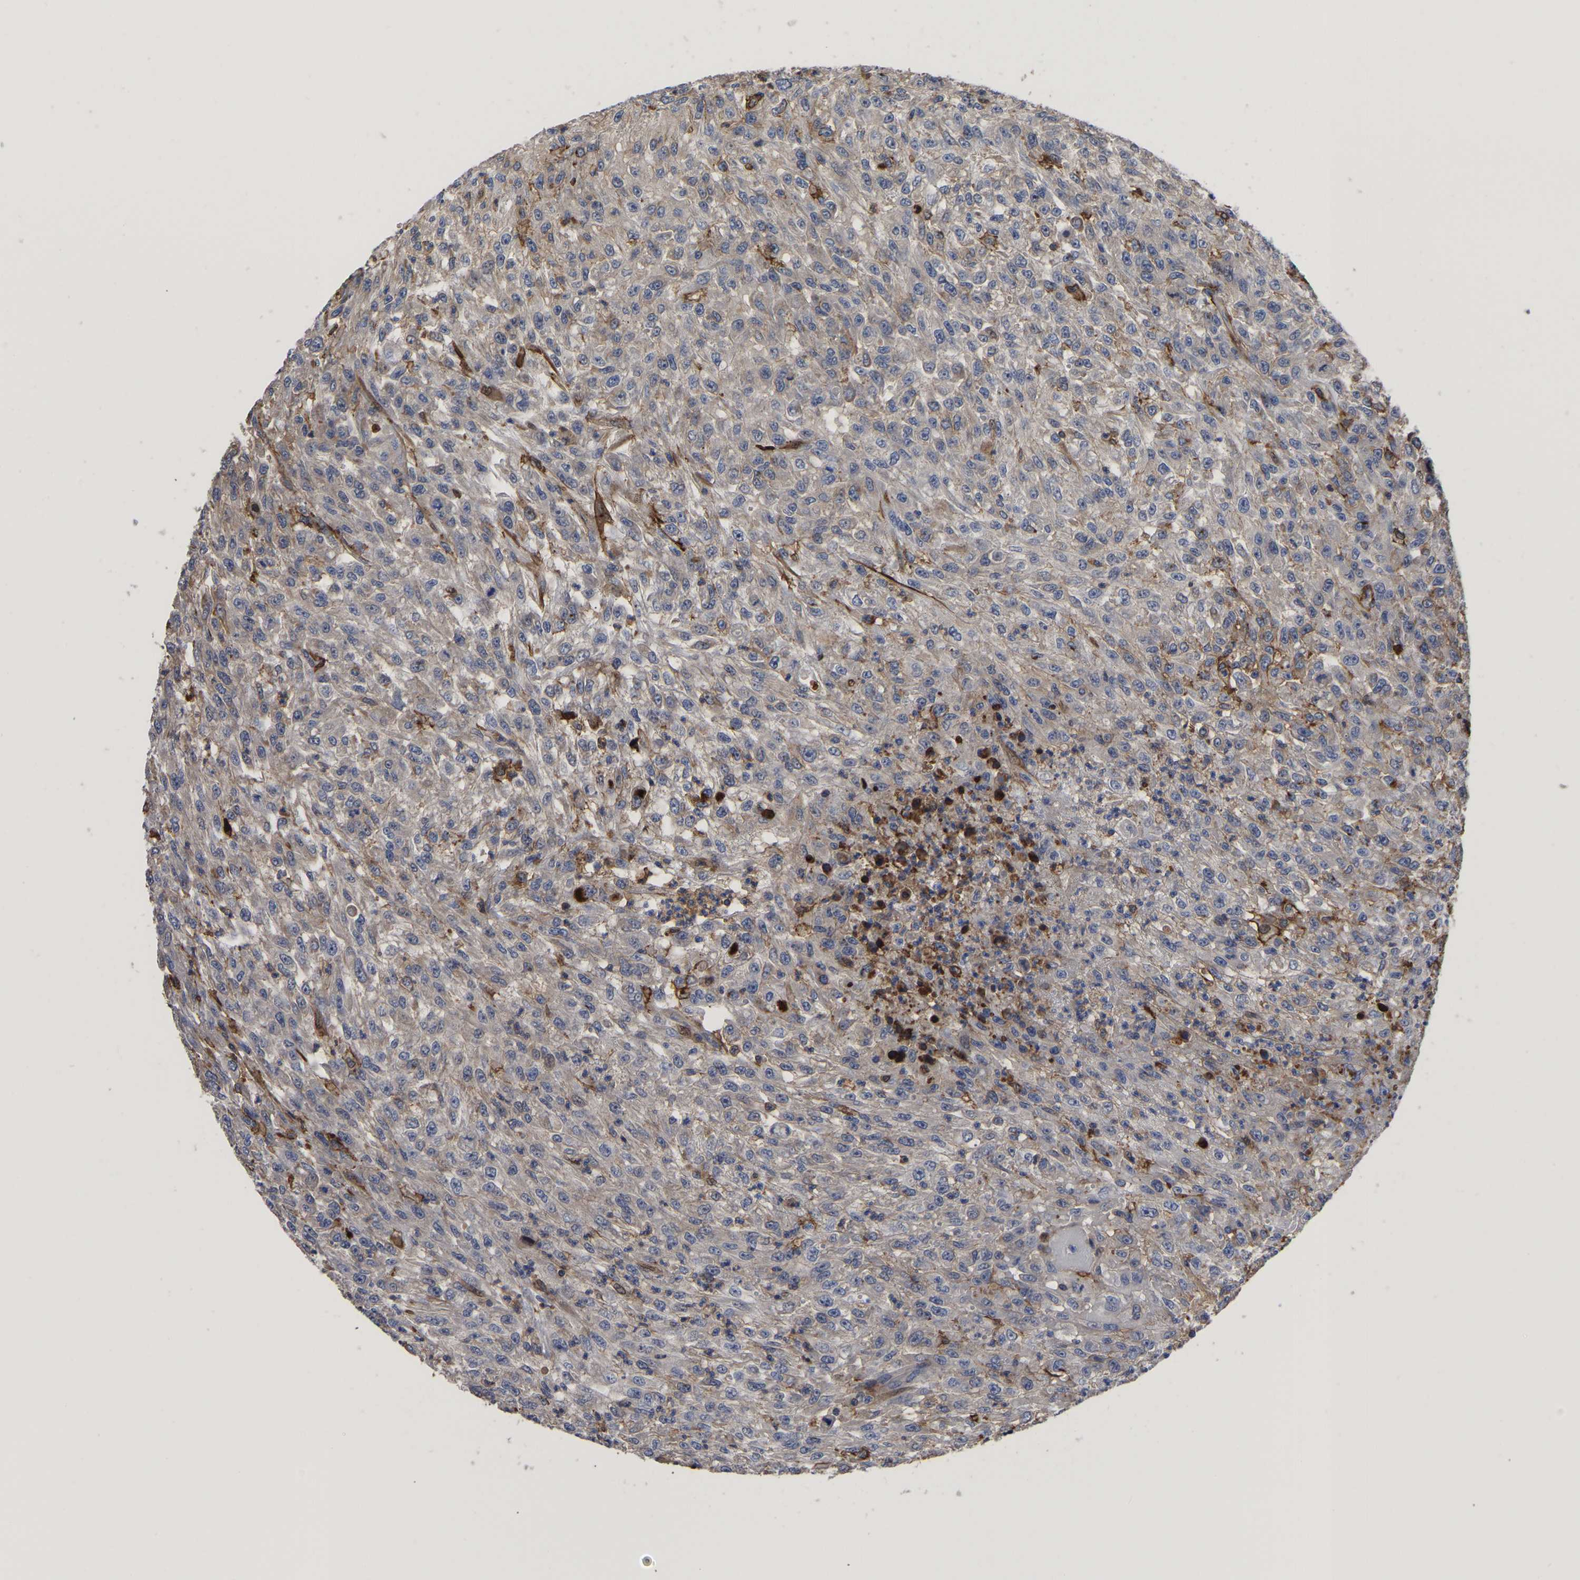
{"staining": {"intensity": "negative", "quantity": "none", "location": "none"}, "tissue": "urothelial cancer", "cell_type": "Tumor cells", "image_type": "cancer", "snomed": [{"axis": "morphology", "description": "Urothelial carcinoma, High grade"}, {"axis": "topography", "description": "Urinary bladder"}], "caption": "The photomicrograph demonstrates no staining of tumor cells in high-grade urothelial carcinoma.", "gene": "LIF", "patient": {"sex": "male", "age": 46}}